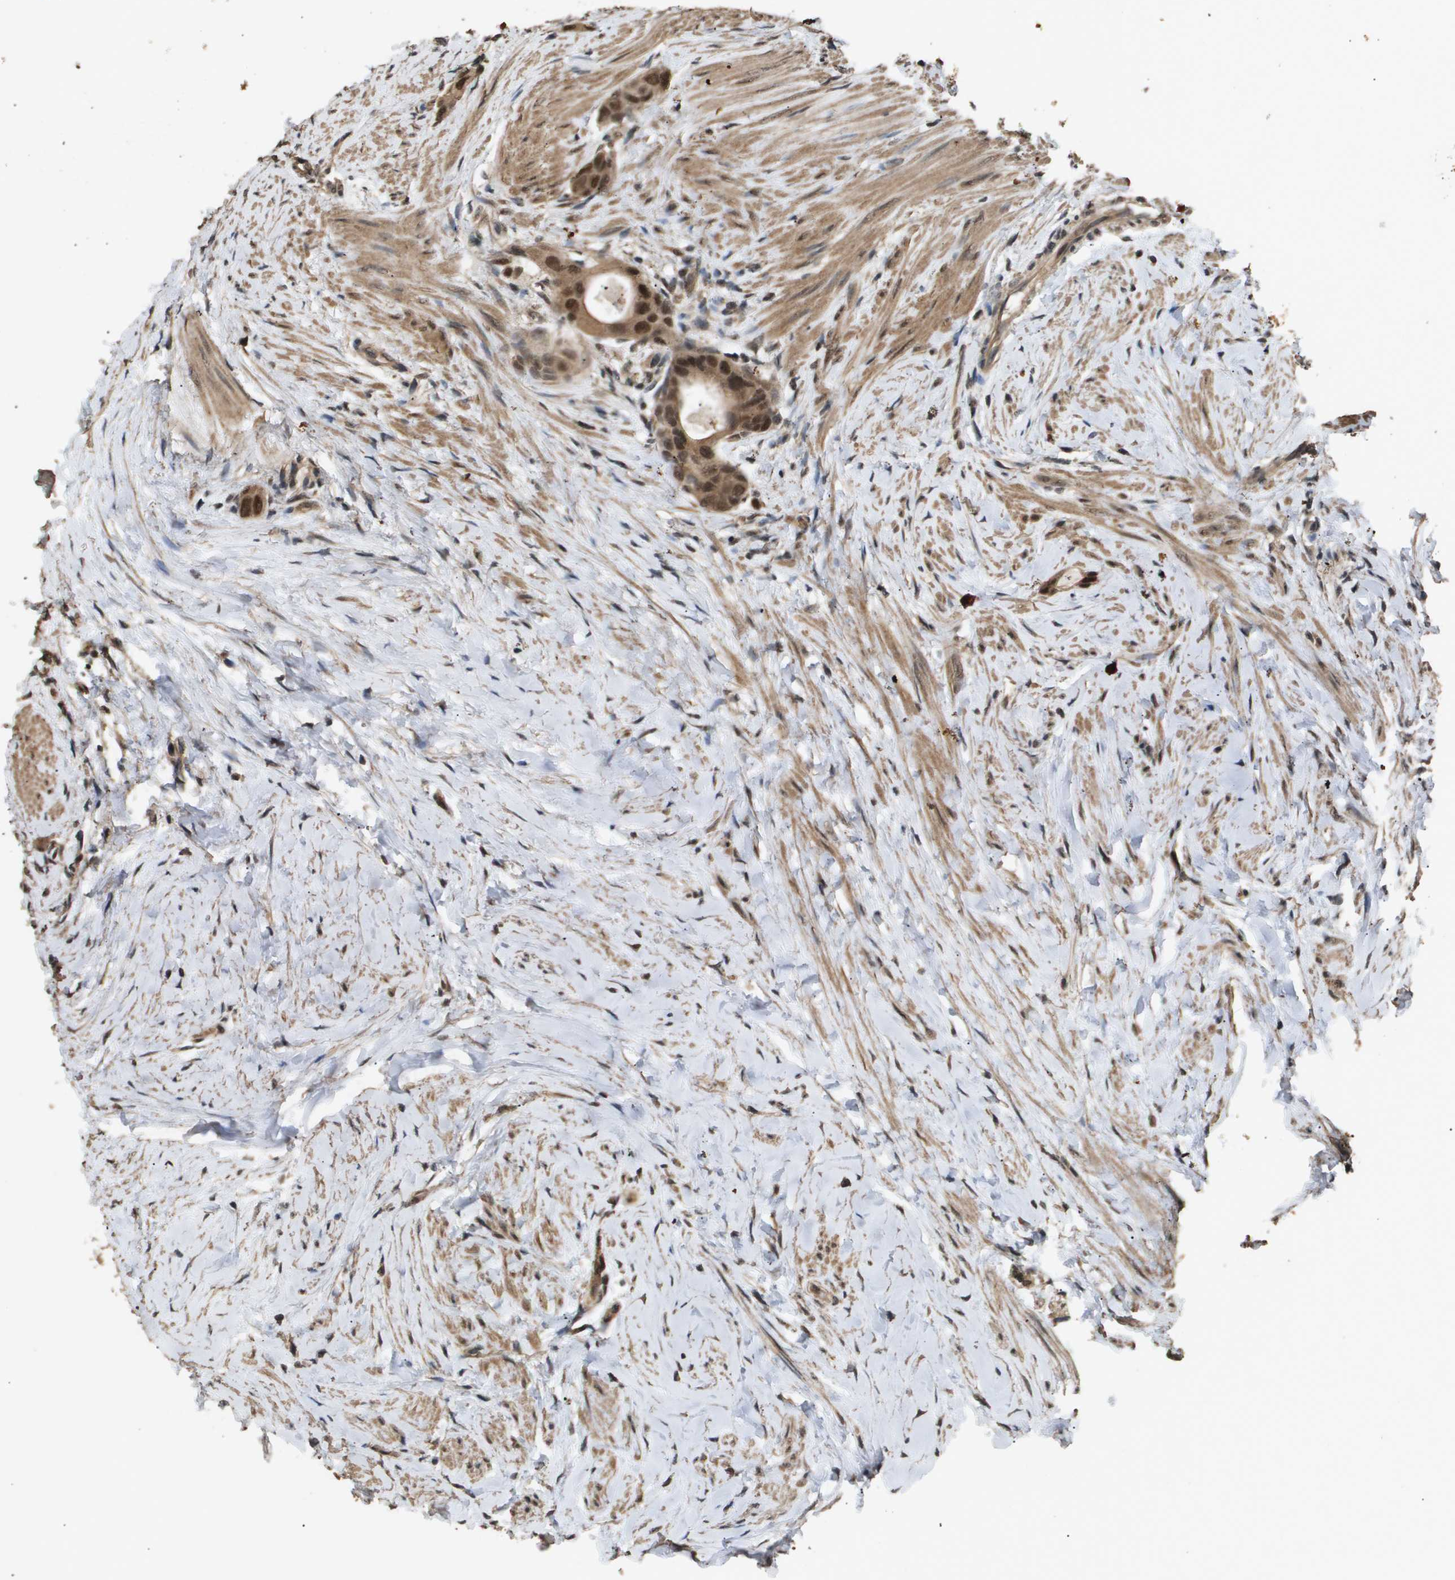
{"staining": {"intensity": "strong", "quantity": ">75%", "location": "cytoplasmic/membranous,nuclear"}, "tissue": "colorectal cancer", "cell_type": "Tumor cells", "image_type": "cancer", "snomed": [{"axis": "morphology", "description": "Adenocarcinoma, NOS"}, {"axis": "topography", "description": "Rectum"}], "caption": "This is an image of immunohistochemistry (IHC) staining of adenocarcinoma (colorectal), which shows strong expression in the cytoplasmic/membranous and nuclear of tumor cells.", "gene": "ING1", "patient": {"sex": "male", "age": 51}}